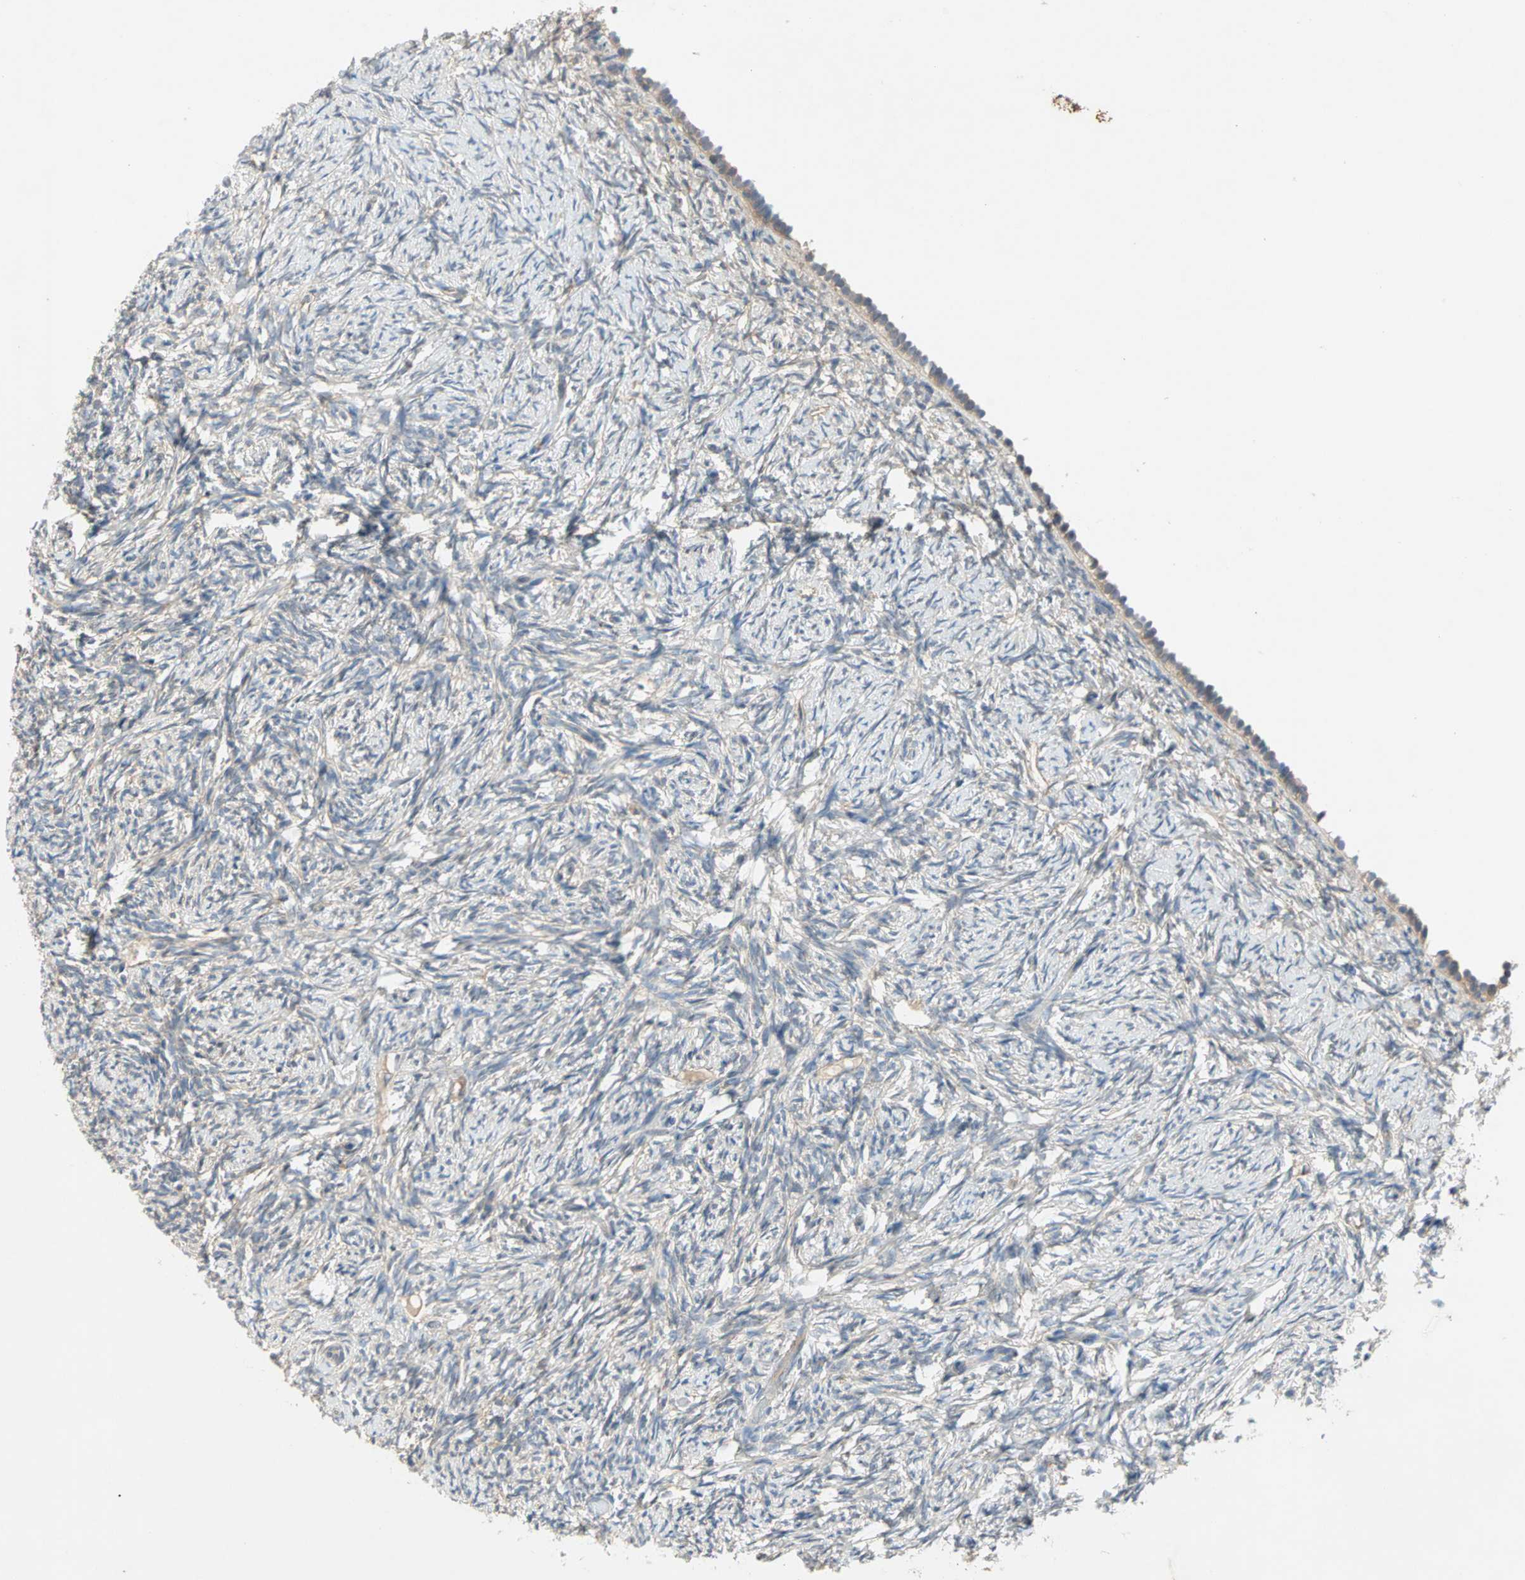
{"staining": {"intensity": "weak", "quantity": "<25%", "location": "cytoplasmic/membranous"}, "tissue": "ovary", "cell_type": "Follicle cells", "image_type": "normal", "snomed": [{"axis": "morphology", "description": "Normal tissue, NOS"}, {"axis": "topography", "description": "Ovary"}], "caption": "Immunohistochemistry (IHC) micrograph of unremarkable human ovary stained for a protein (brown), which demonstrates no expression in follicle cells.", "gene": "PDE8A", "patient": {"sex": "female", "age": 60}}